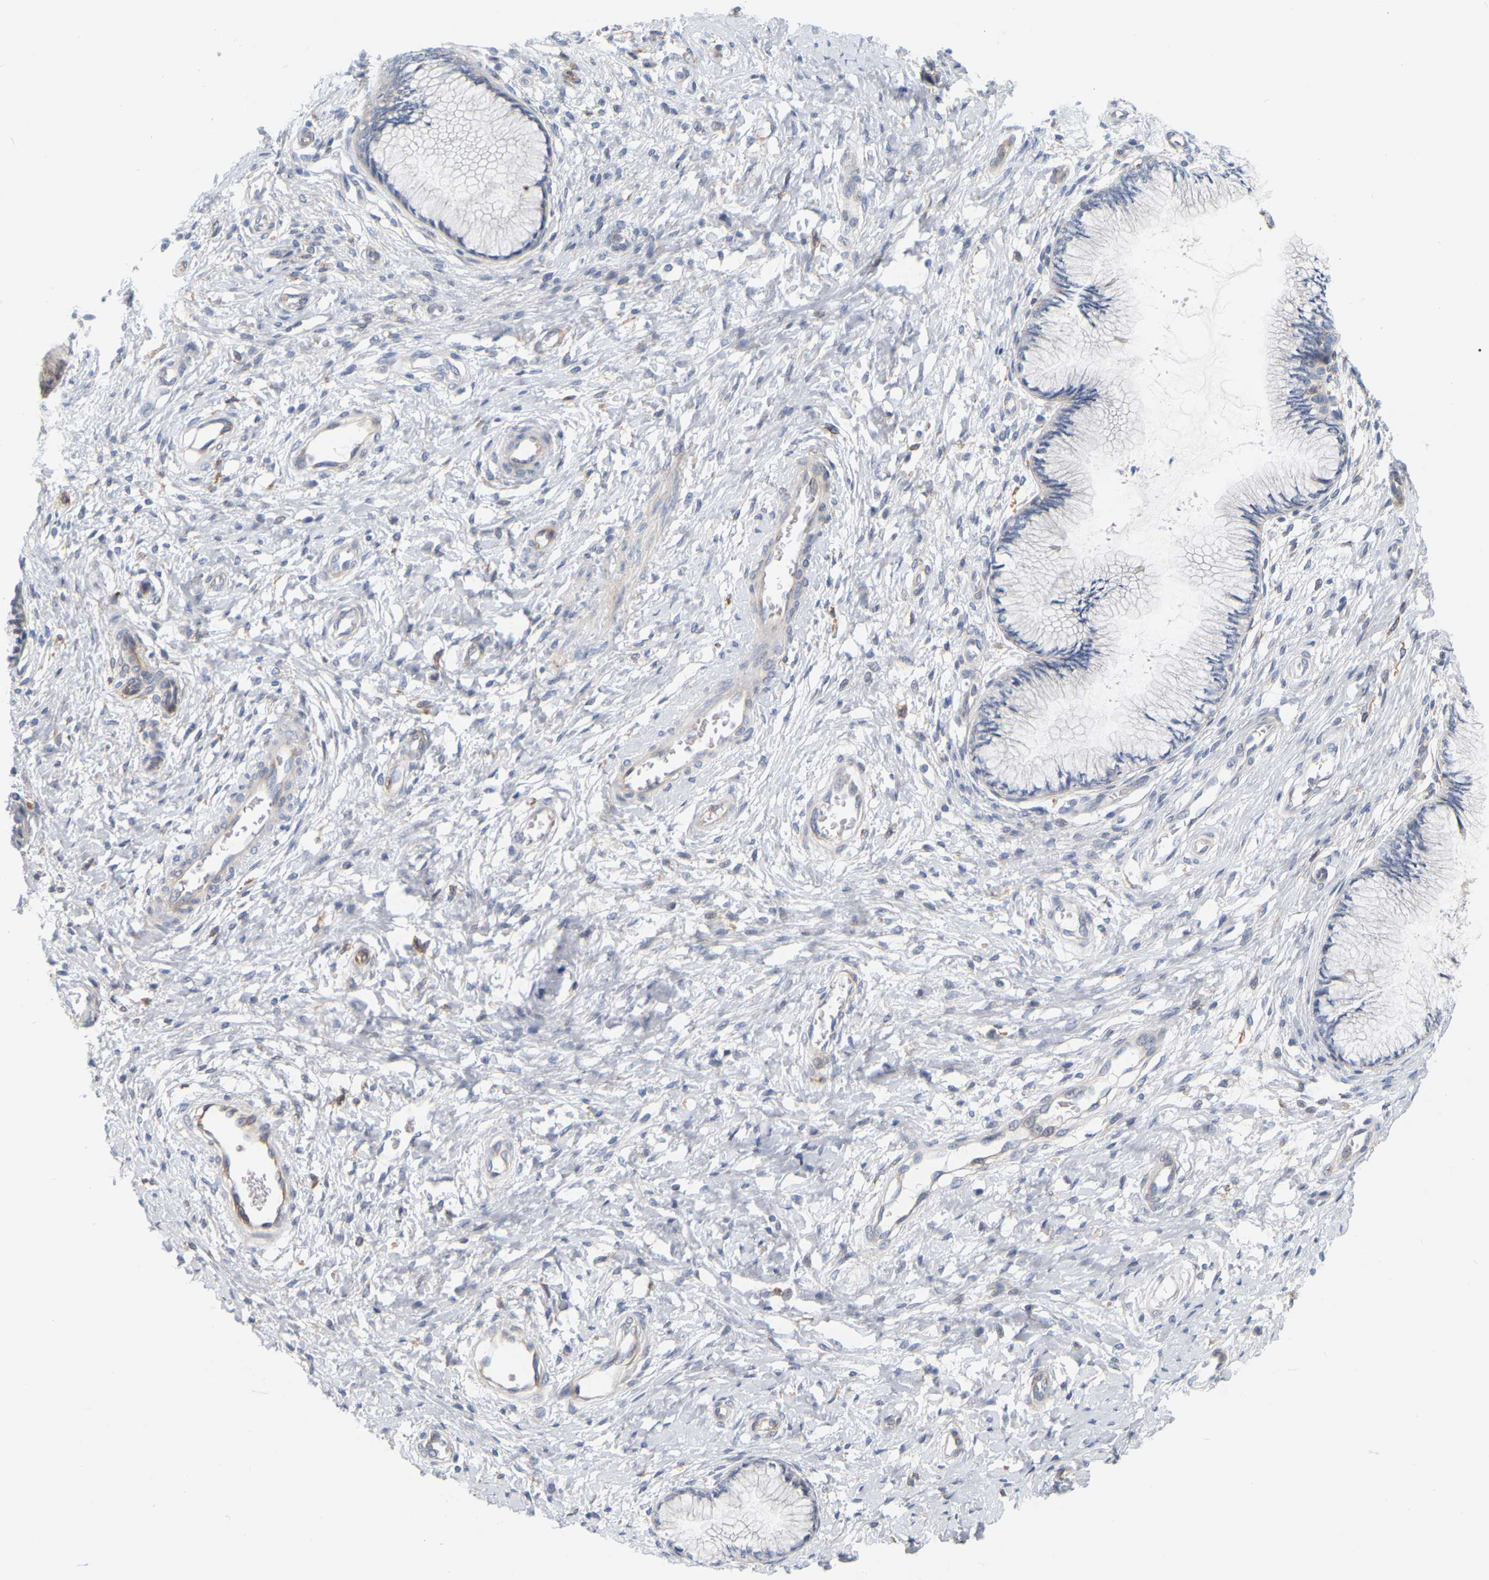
{"staining": {"intensity": "negative", "quantity": "none", "location": "none"}, "tissue": "cervix", "cell_type": "Glandular cells", "image_type": "normal", "snomed": [{"axis": "morphology", "description": "Normal tissue, NOS"}, {"axis": "topography", "description": "Cervix"}], "caption": "Immunohistochemical staining of benign human cervix exhibits no significant expression in glandular cells.", "gene": "RAPH1", "patient": {"sex": "female", "age": 55}}